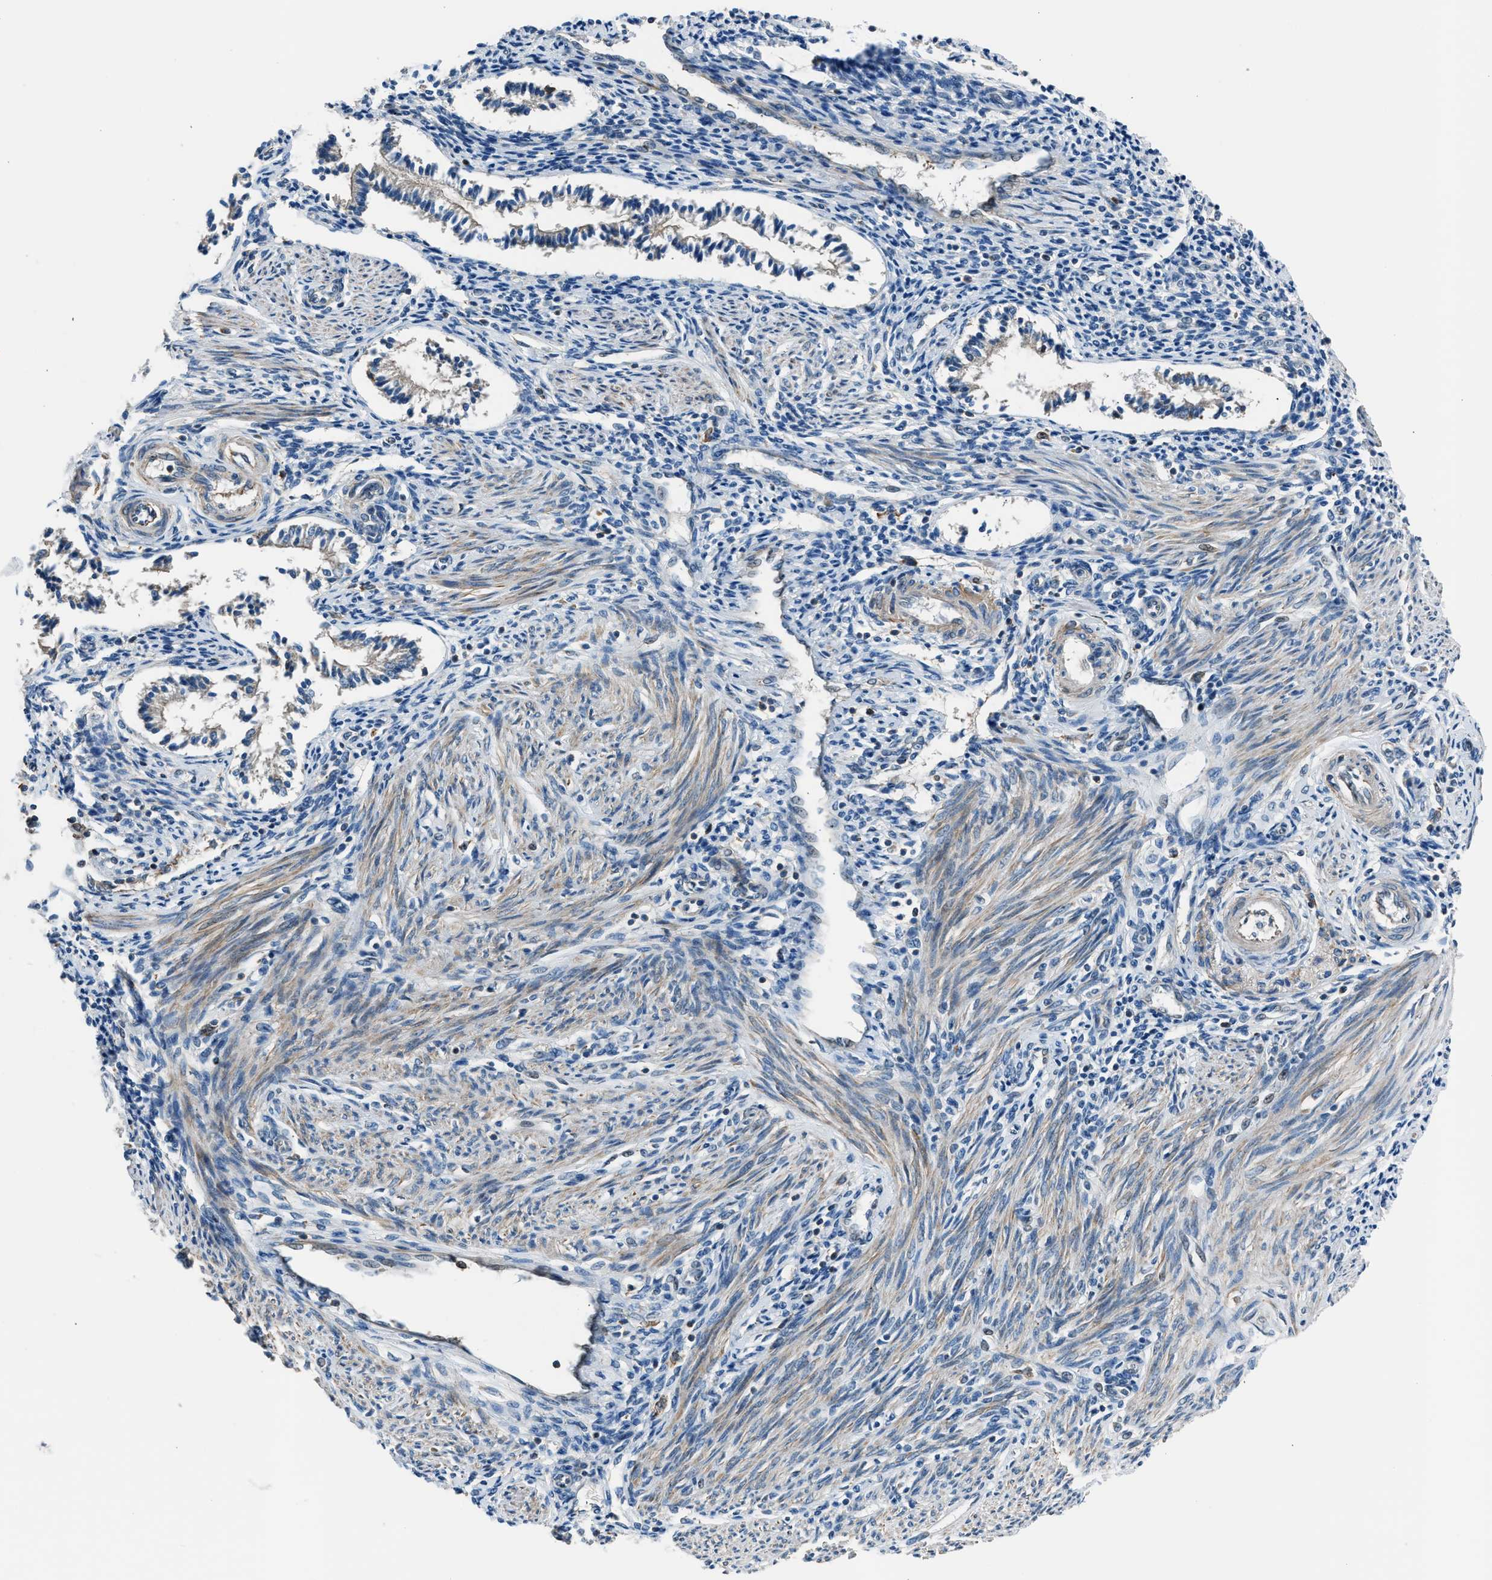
{"staining": {"intensity": "weak", "quantity": "25%-75%", "location": "nuclear"}, "tissue": "endometrium", "cell_type": "Cells in endometrial stroma", "image_type": "normal", "snomed": [{"axis": "morphology", "description": "Normal tissue, NOS"}, {"axis": "topography", "description": "Endometrium"}], "caption": "Normal endometrium shows weak nuclear staining in approximately 25%-75% of cells in endometrial stroma.", "gene": "LMLN", "patient": {"sex": "female", "age": 42}}